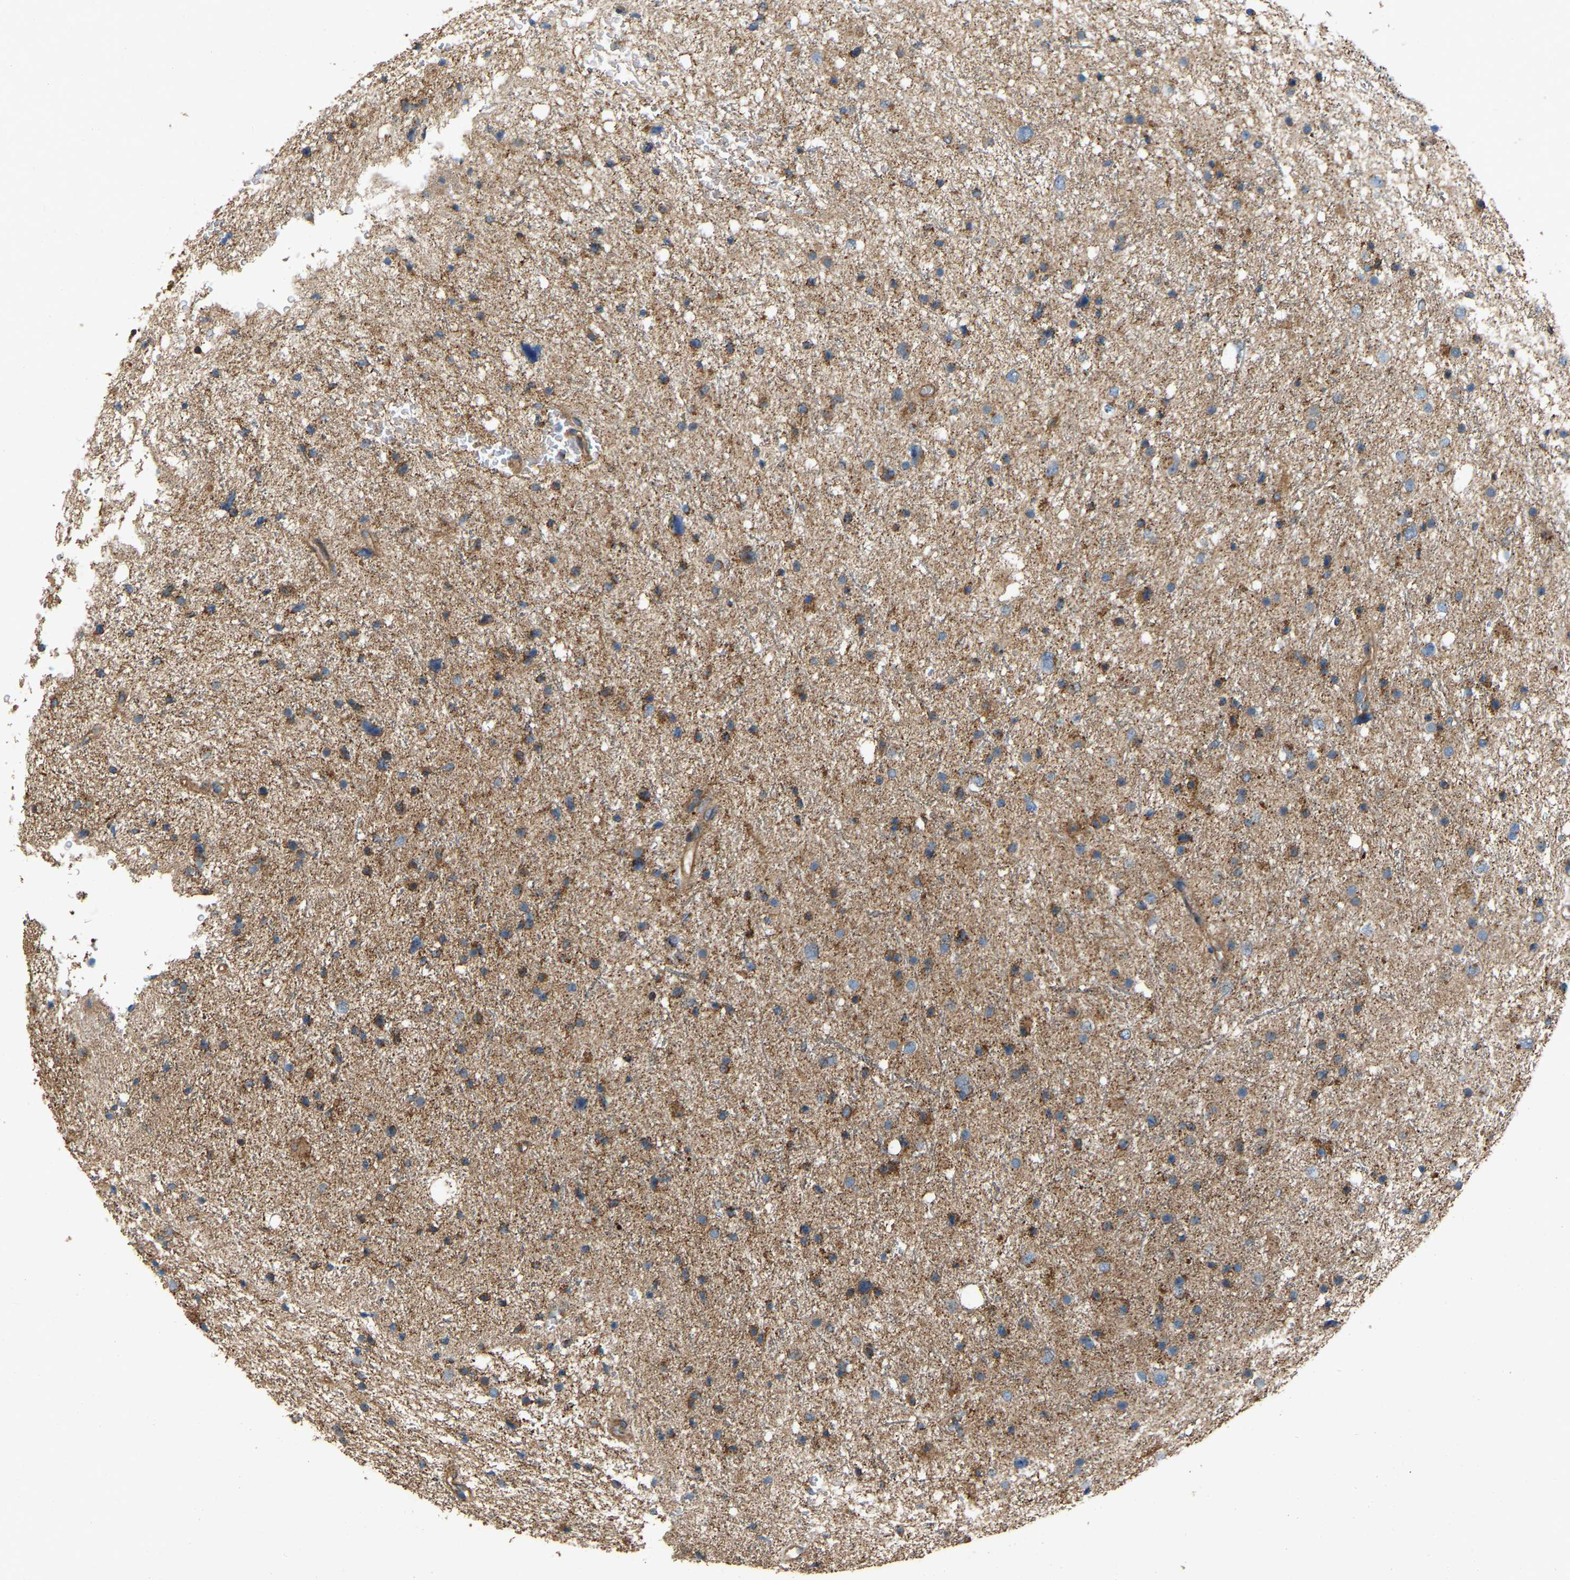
{"staining": {"intensity": "moderate", "quantity": ">75%", "location": "cytoplasmic/membranous"}, "tissue": "glioma", "cell_type": "Tumor cells", "image_type": "cancer", "snomed": [{"axis": "morphology", "description": "Glioma, malignant, Low grade"}, {"axis": "topography", "description": "Brain"}], "caption": "Immunohistochemistry (IHC) micrograph of malignant glioma (low-grade) stained for a protein (brown), which displays medium levels of moderate cytoplasmic/membranous positivity in approximately >75% of tumor cells.", "gene": "SAMD9L", "patient": {"sex": "female", "age": 37}}